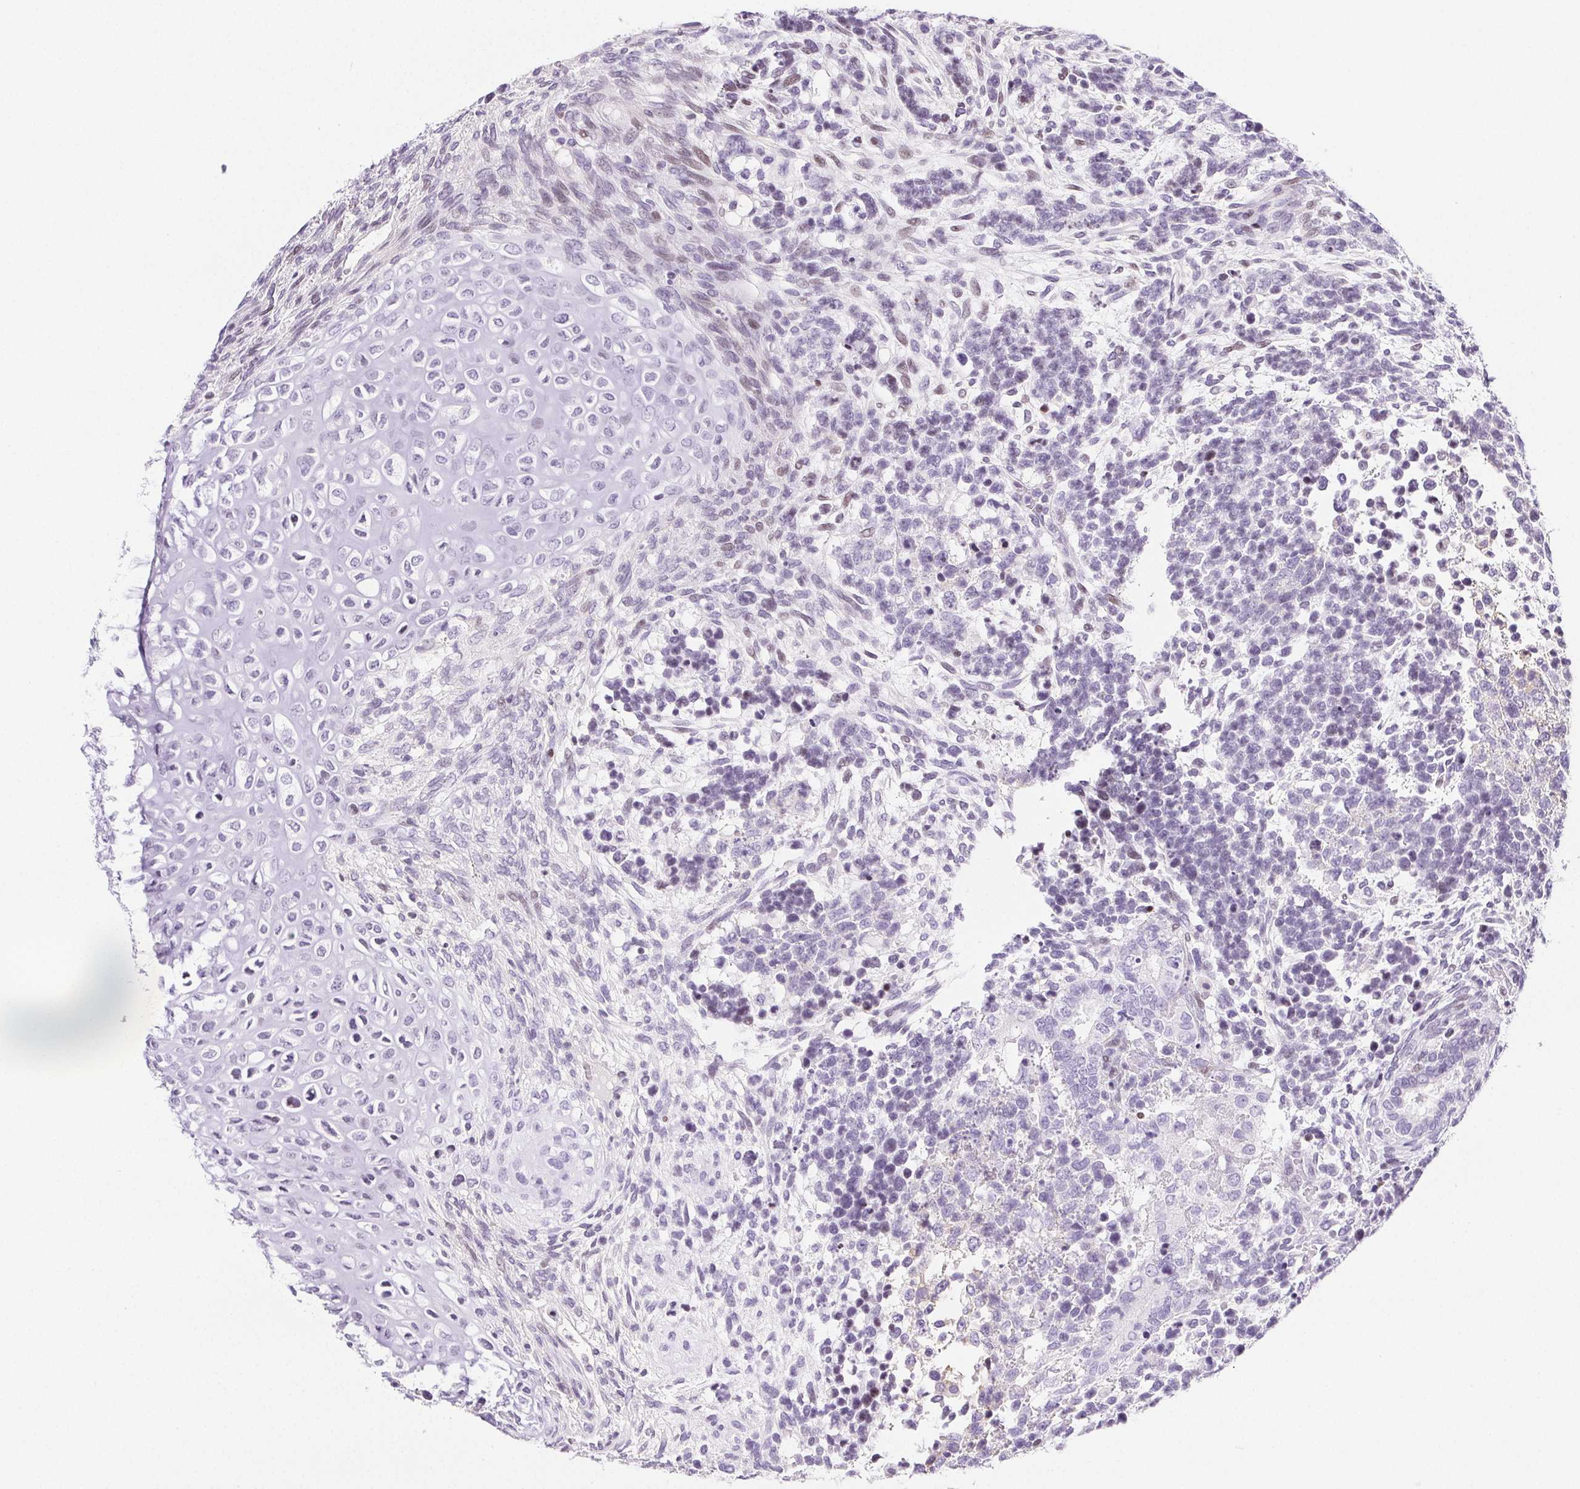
{"staining": {"intensity": "negative", "quantity": "none", "location": "none"}, "tissue": "testis cancer", "cell_type": "Tumor cells", "image_type": "cancer", "snomed": [{"axis": "morphology", "description": "Carcinoma, Embryonal, NOS"}, {"axis": "topography", "description": "Testis"}], "caption": "Immunohistochemical staining of human embryonal carcinoma (testis) demonstrates no significant expression in tumor cells.", "gene": "BEND2", "patient": {"sex": "male", "age": 23}}